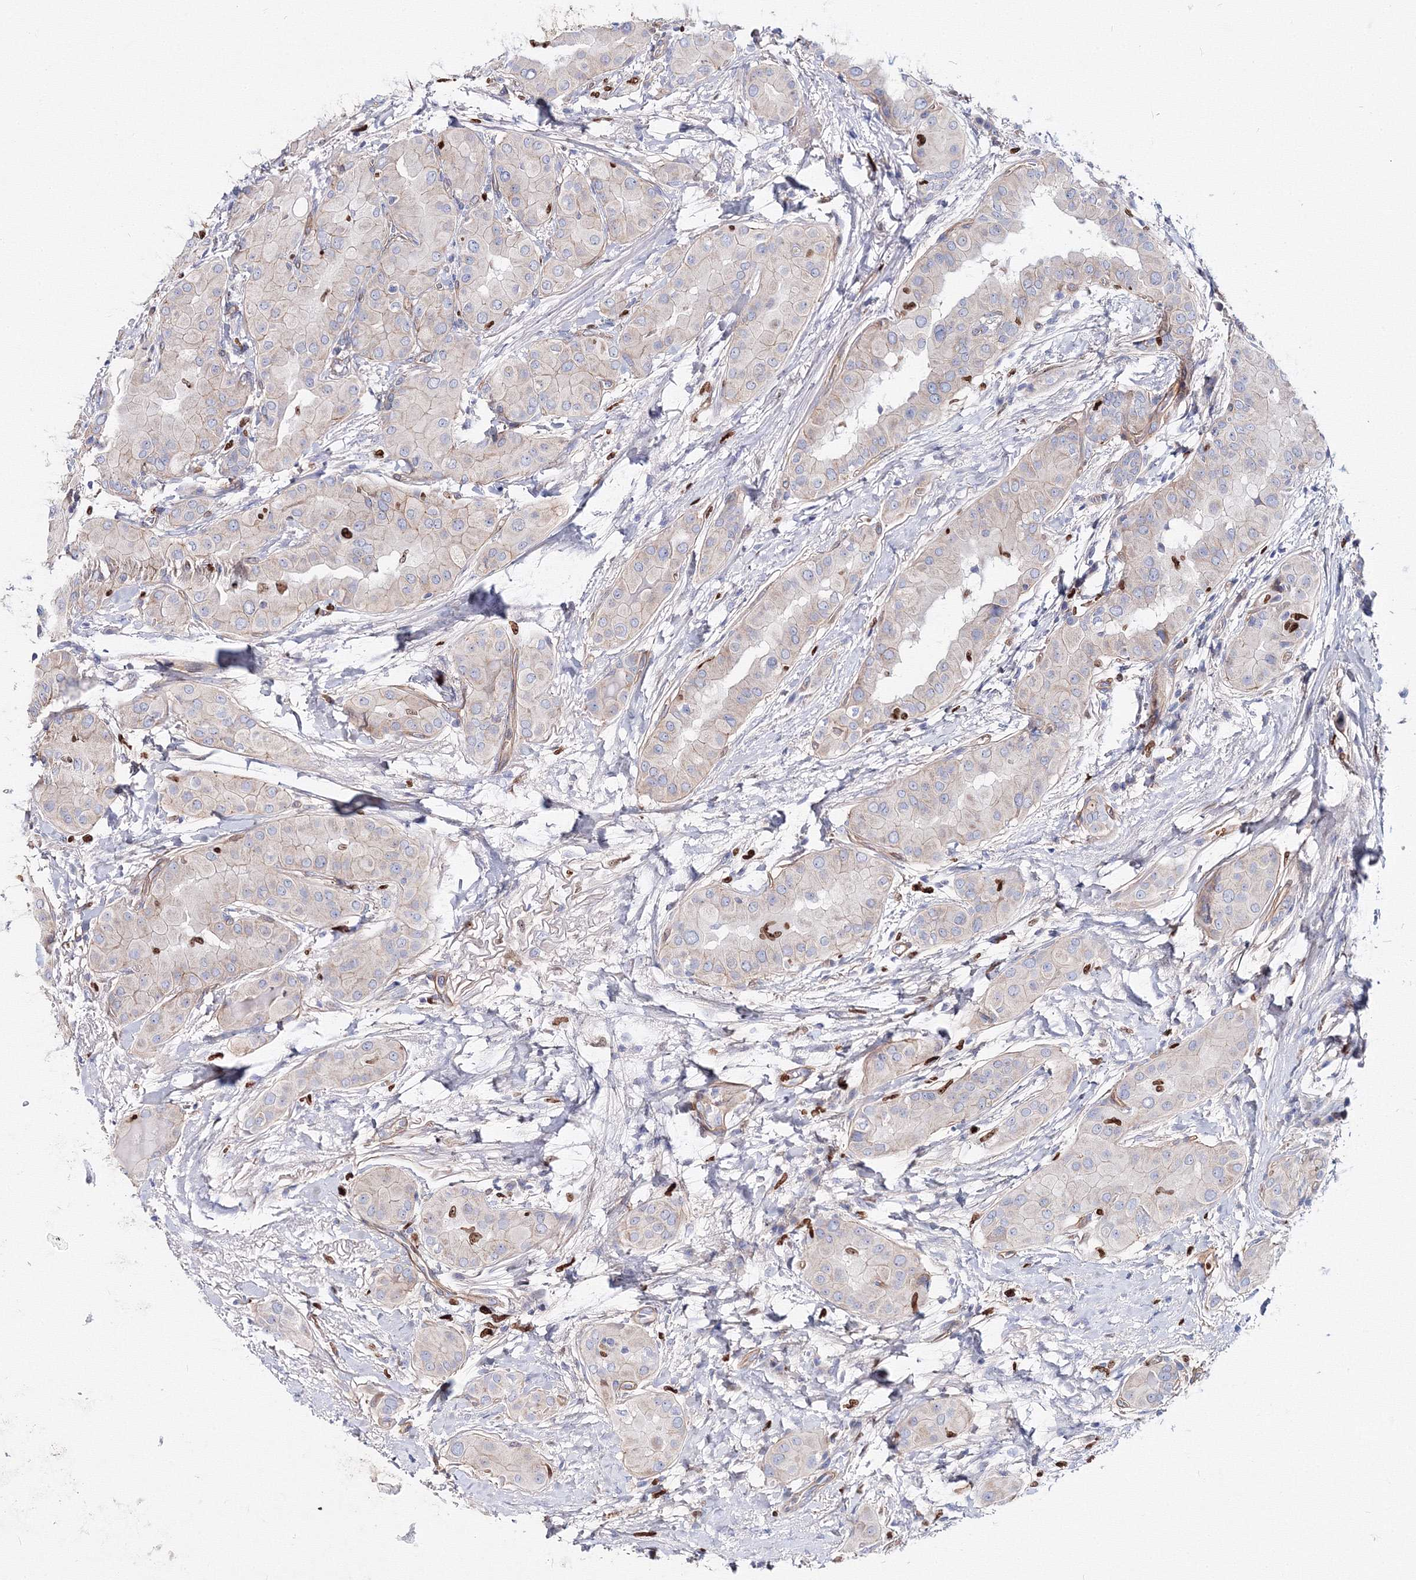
{"staining": {"intensity": "negative", "quantity": "none", "location": "none"}, "tissue": "thyroid cancer", "cell_type": "Tumor cells", "image_type": "cancer", "snomed": [{"axis": "morphology", "description": "Papillary adenocarcinoma, NOS"}, {"axis": "topography", "description": "Thyroid gland"}], "caption": "Immunohistochemical staining of thyroid cancer (papillary adenocarcinoma) displays no significant staining in tumor cells.", "gene": "C11orf52", "patient": {"sex": "male", "age": 33}}